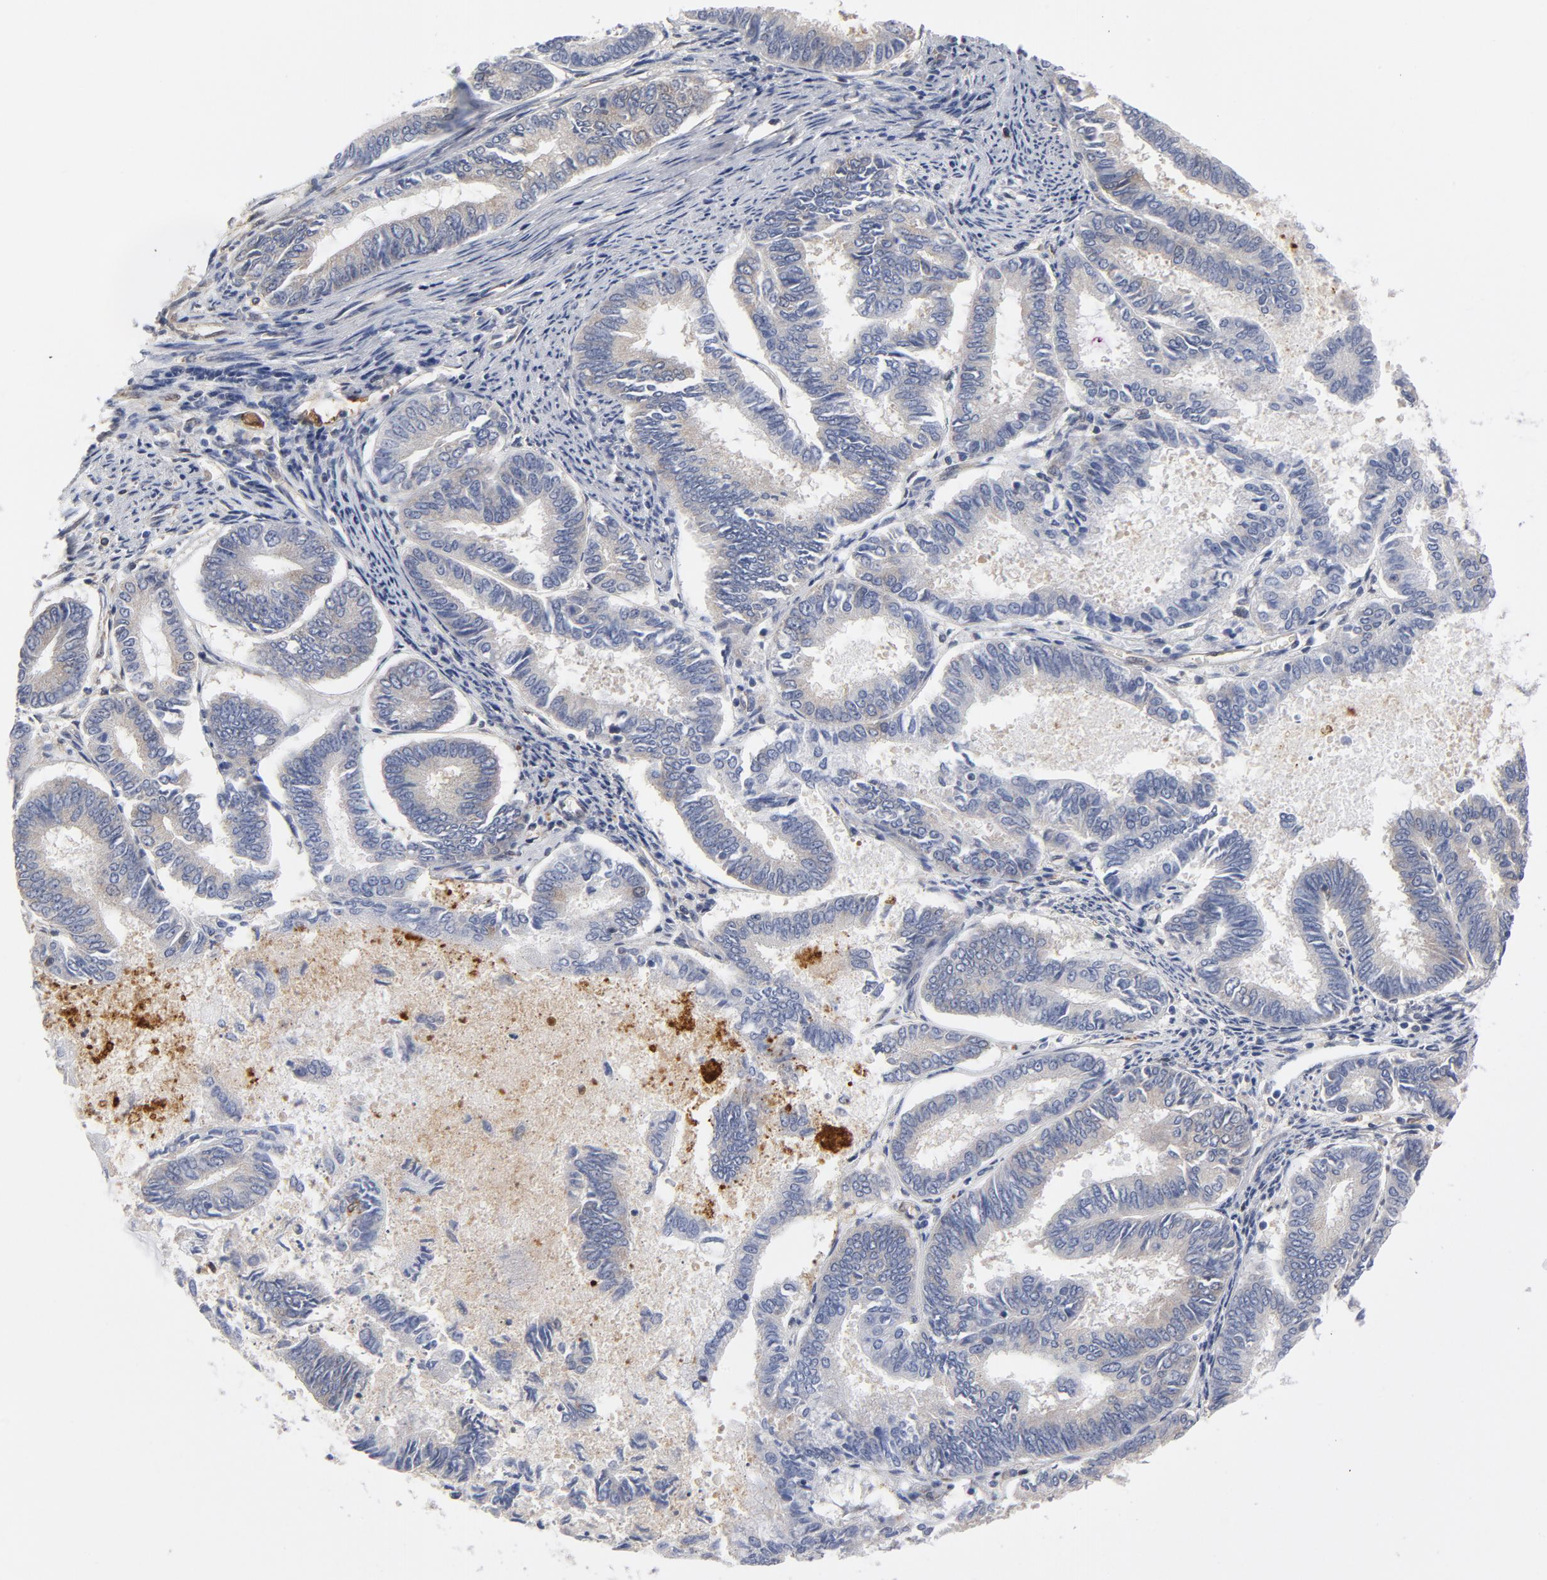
{"staining": {"intensity": "negative", "quantity": "none", "location": "none"}, "tissue": "endometrial cancer", "cell_type": "Tumor cells", "image_type": "cancer", "snomed": [{"axis": "morphology", "description": "Adenocarcinoma, NOS"}, {"axis": "topography", "description": "Endometrium"}], "caption": "Tumor cells show no significant positivity in endometrial cancer (adenocarcinoma).", "gene": "ASMTL", "patient": {"sex": "female", "age": 86}}